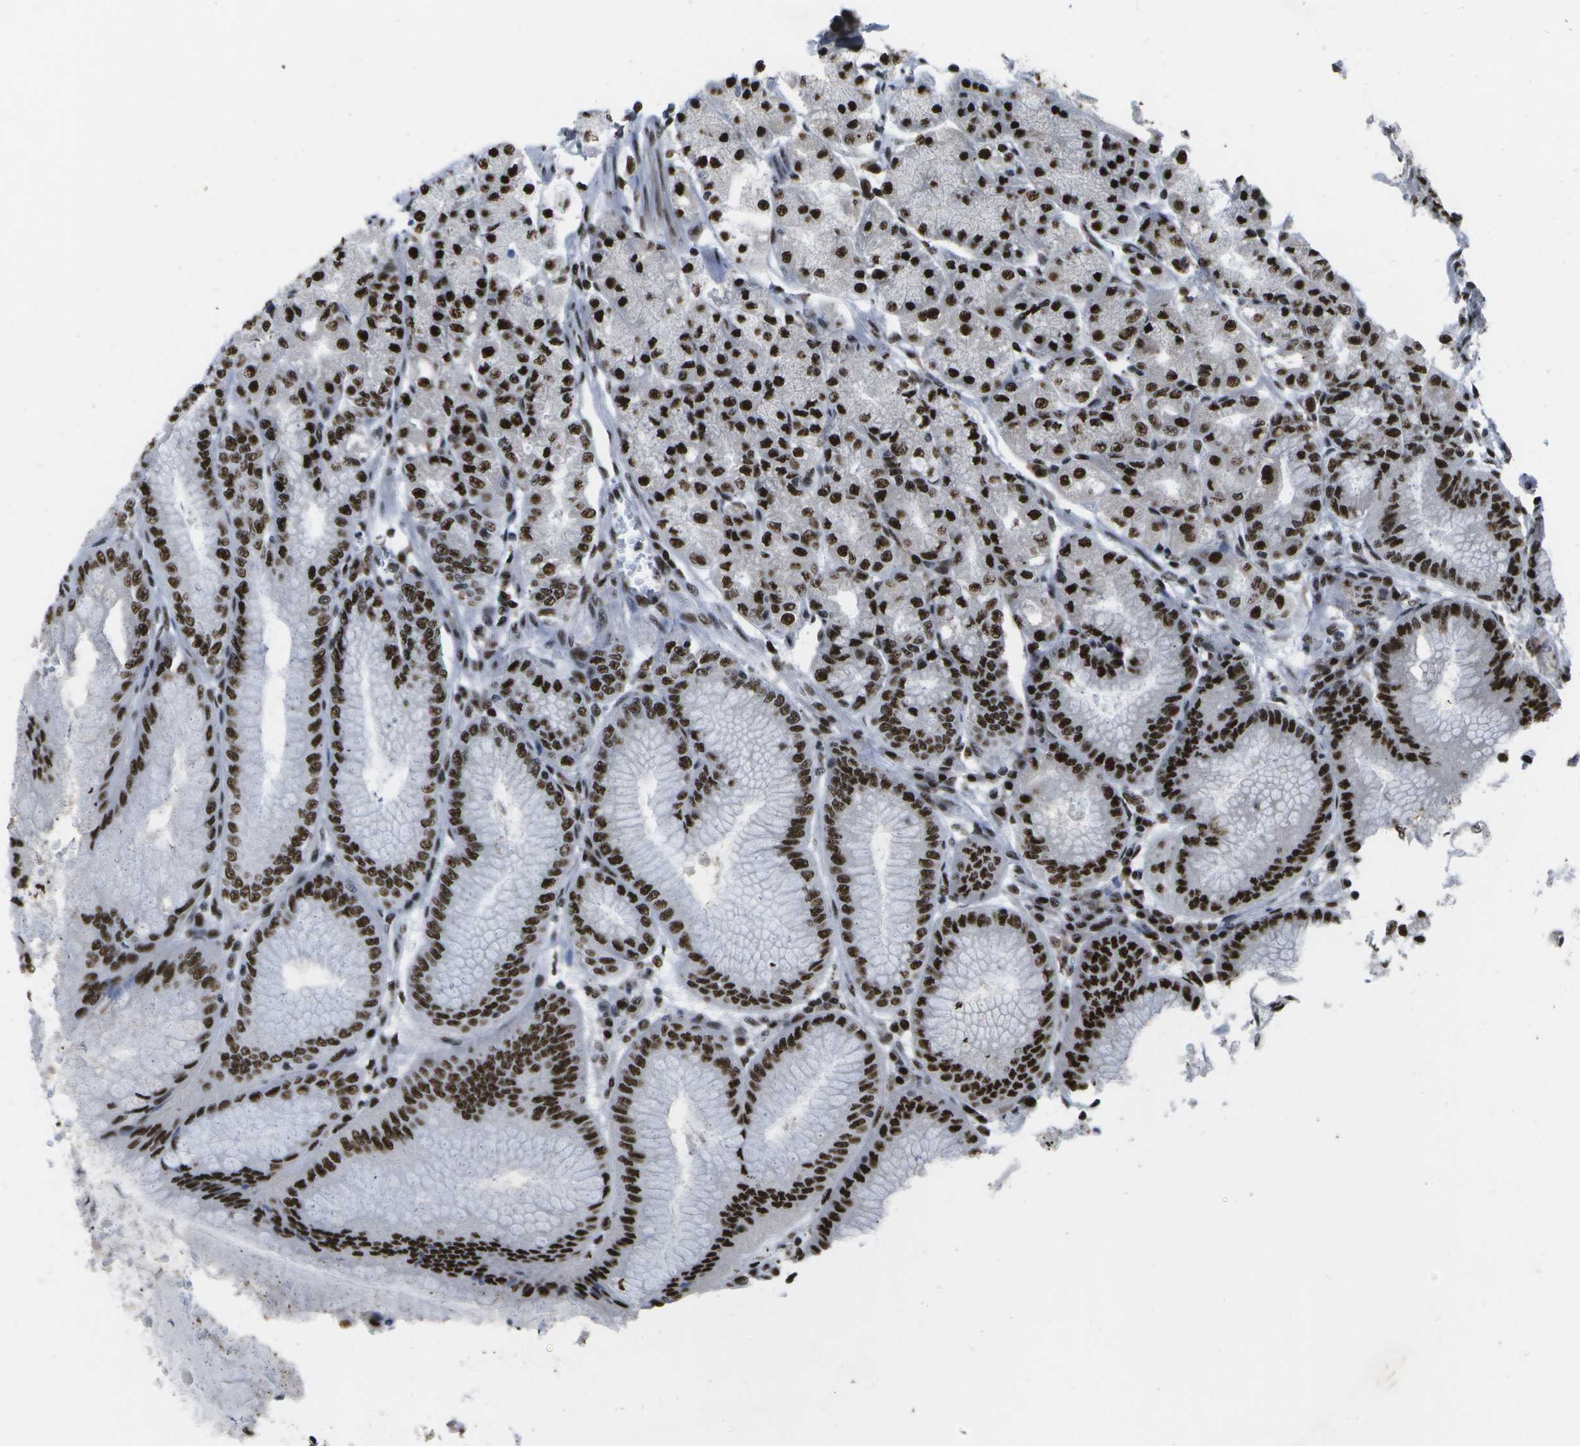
{"staining": {"intensity": "strong", "quantity": ">75%", "location": "nuclear"}, "tissue": "stomach", "cell_type": "Glandular cells", "image_type": "normal", "snomed": [{"axis": "morphology", "description": "Normal tissue, NOS"}, {"axis": "topography", "description": "Stomach, lower"}], "caption": "A high-resolution image shows immunohistochemistry (IHC) staining of normal stomach, which demonstrates strong nuclear positivity in approximately >75% of glandular cells. The staining was performed using DAB (3,3'-diaminobenzidine) to visualize the protein expression in brown, while the nuclei were stained in blue with hematoxylin (Magnification: 20x).", "gene": "NSRP1", "patient": {"sex": "male", "age": 71}}